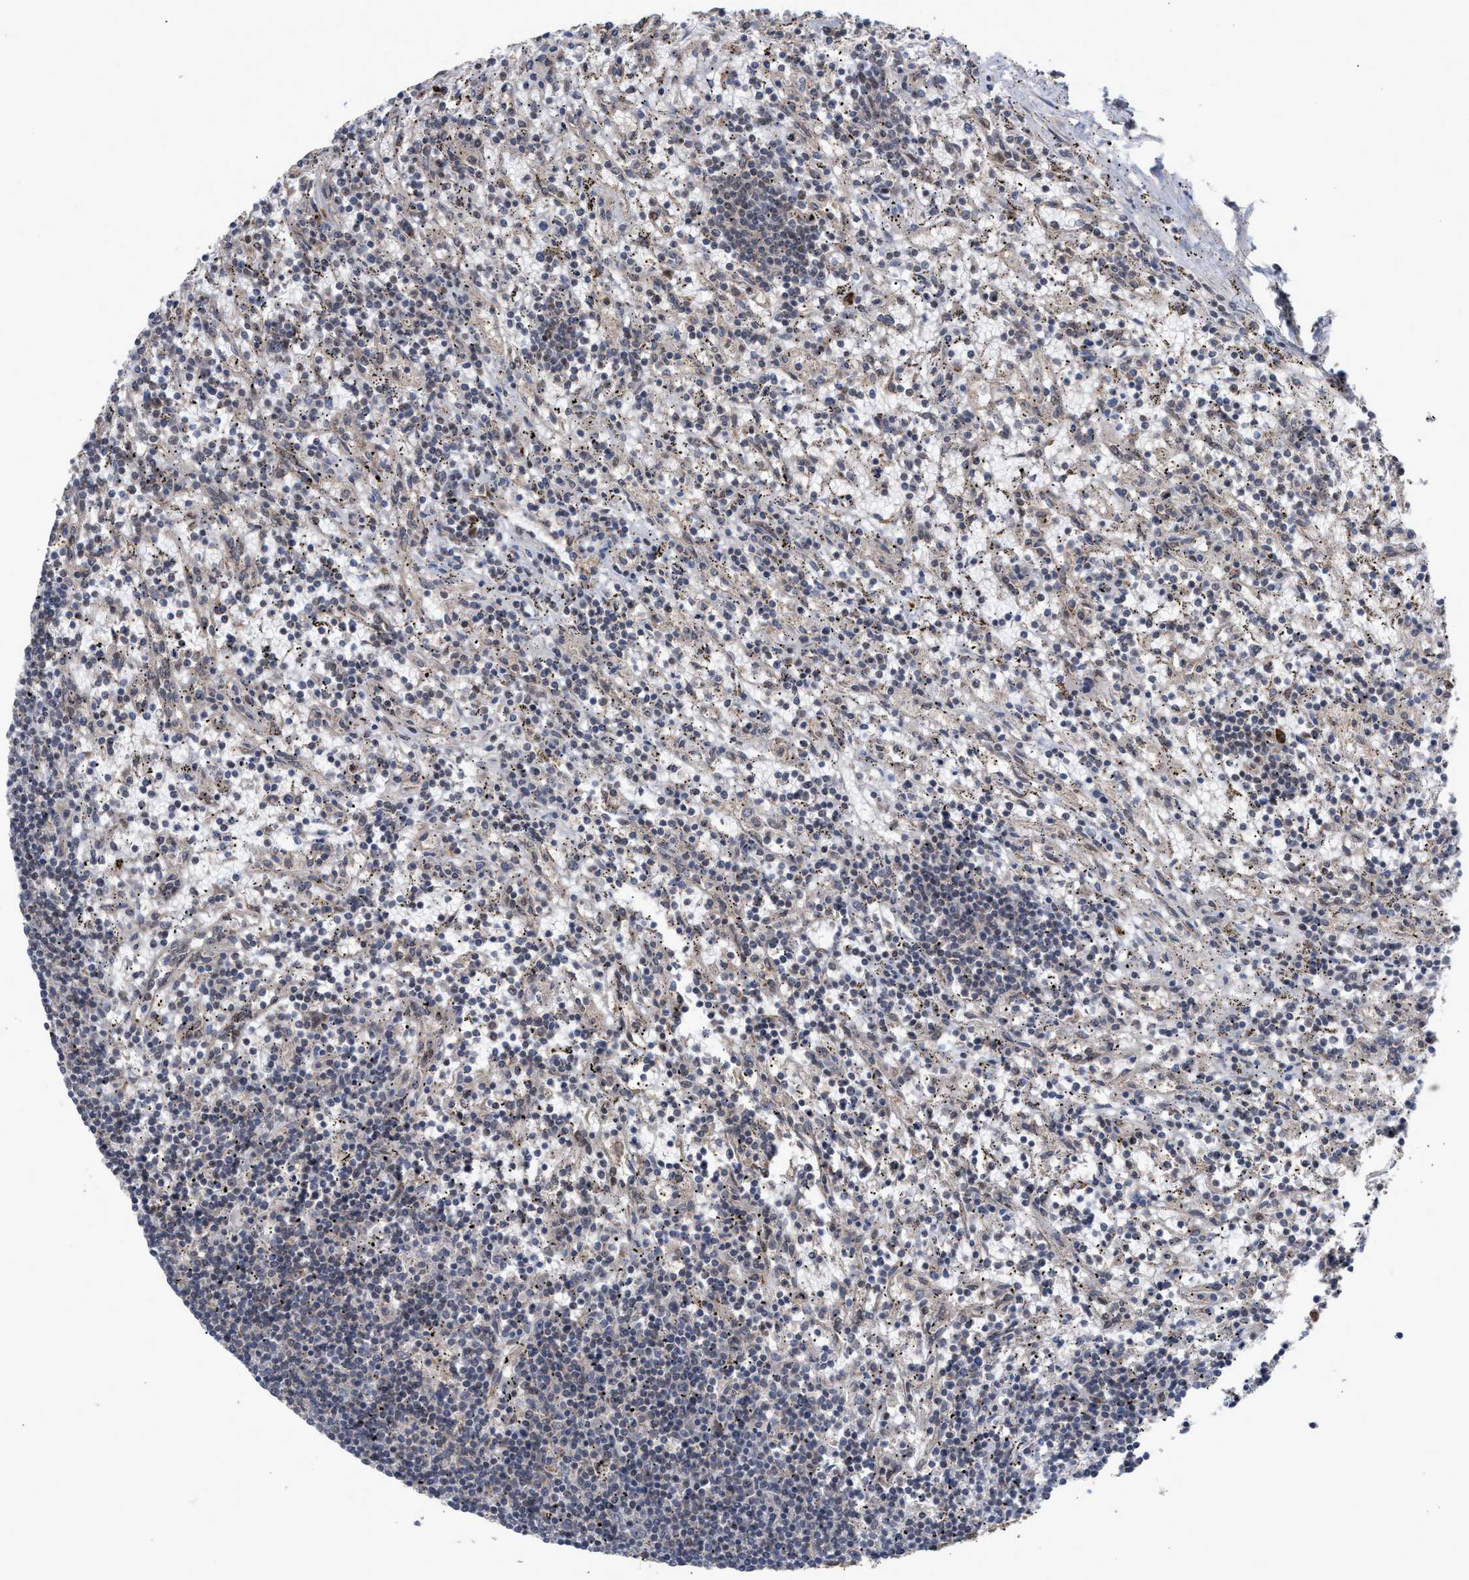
{"staining": {"intensity": "negative", "quantity": "none", "location": "none"}, "tissue": "lymphoma", "cell_type": "Tumor cells", "image_type": "cancer", "snomed": [{"axis": "morphology", "description": "Malignant lymphoma, non-Hodgkin's type, Low grade"}, {"axis": "topography", "description": "Spleen"}], "caption": "Protein analysis of low-grade malignant lymphoma, non-Hodgkin's type displays no significant staining in tumor cells.", "gene": "MKNK2", "patient": {"sex": "male", "age": 76}}